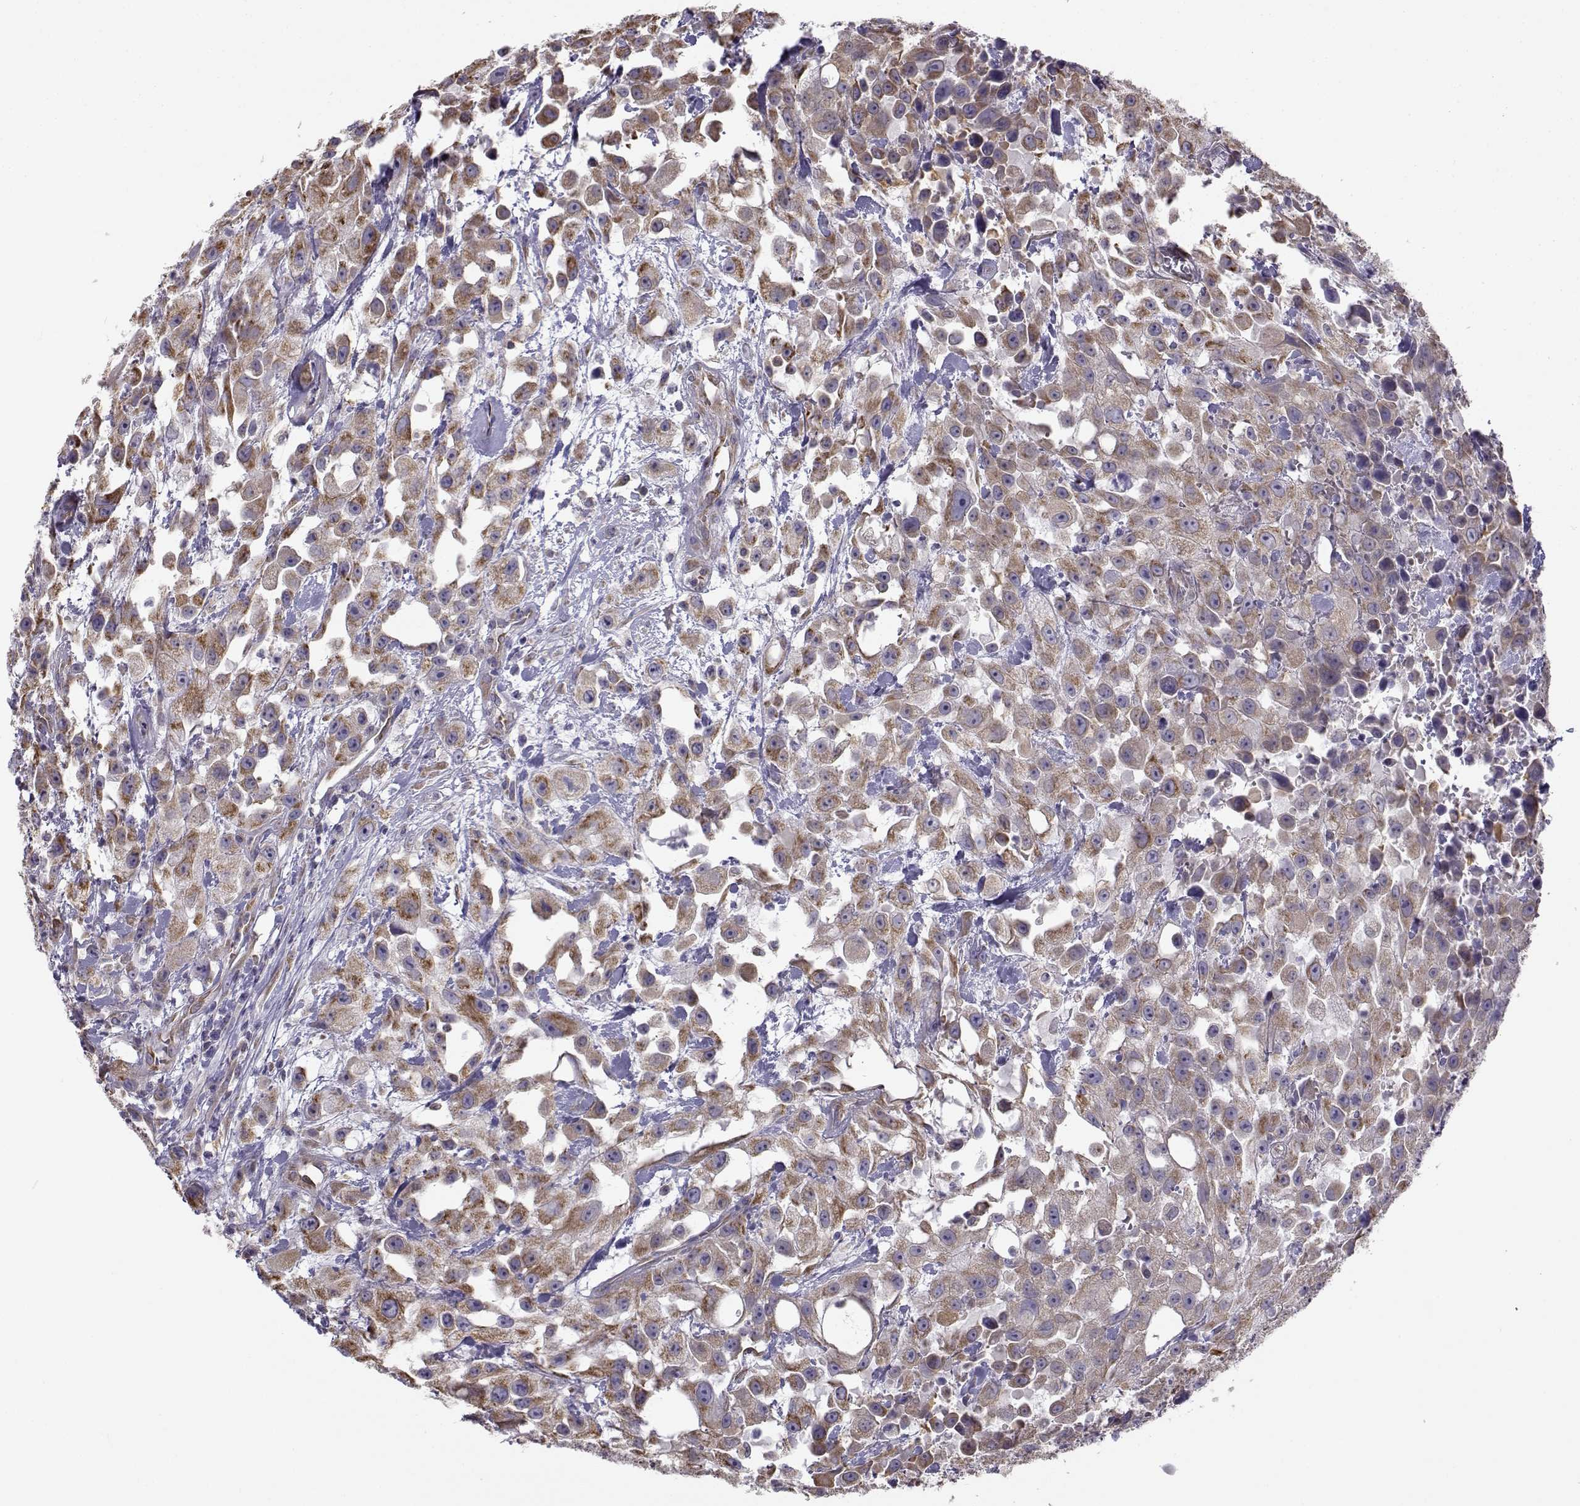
{"staining": {"intensity": "moderate", "quantity": ">75%", "location": "cytoplasmic/membranous"}, "tissue": "urothelial cancer", "cell_type": "Tumor cells", "image_type": "cancer", "snomed": [{"axis": "morphology", "description": "Urothelial carcinoma, High grade"}, {"axis": "topography", "description": "Urinary bladder"}], "caption": "Immunohistochemical staining of human high-grade urothelial carcinoma displays medium levels of moderate cytoplasmic/membranous protein expression in about >75% of tumor cells.", "gene": "BEND6", "patient": {"sex": "male", "age": 79}}